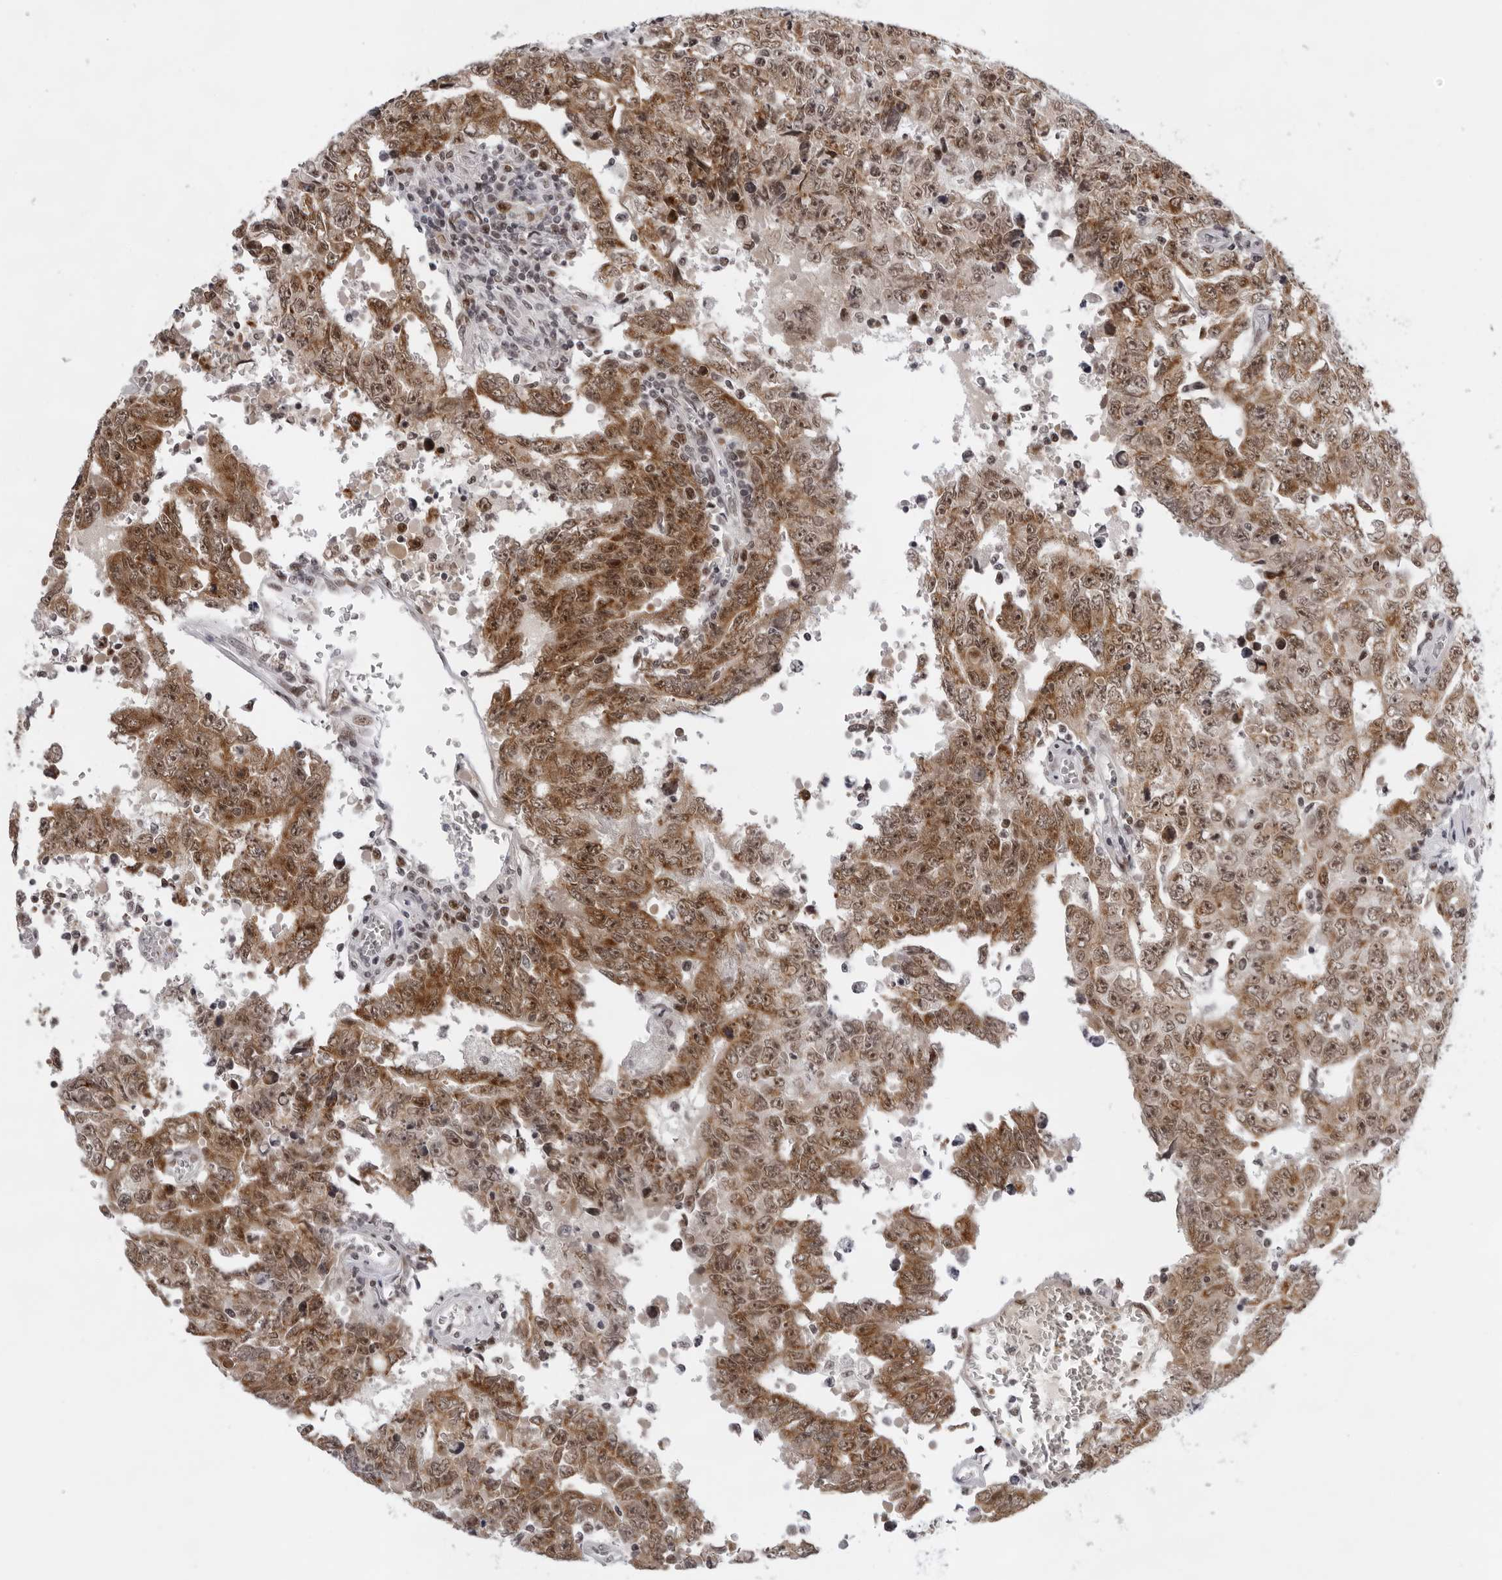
{"staining": {"intensity": "moderate", "quantity": ">75%", "location": "cytoplasmic/membranous,nuclear"}, "tissue": "testis cancer", "cell_type": "Tumor cells", "image_type": "cancer", "snomed": [{"axis": "morphology", "description": "Carcinoma, Embryonal, NOS"}, {"axis": "topography", "description": "Testis"}], "caption": "DAB (3,3'-diaminobenzidine) immunohistochemical staining of human testis cancer demonstrates moderate cytoplasmic/membranous and nuclear protein staining in about >75% of tumor cells.", "gene": "USP1", "patient": {"sex": "male", "age": 26}}